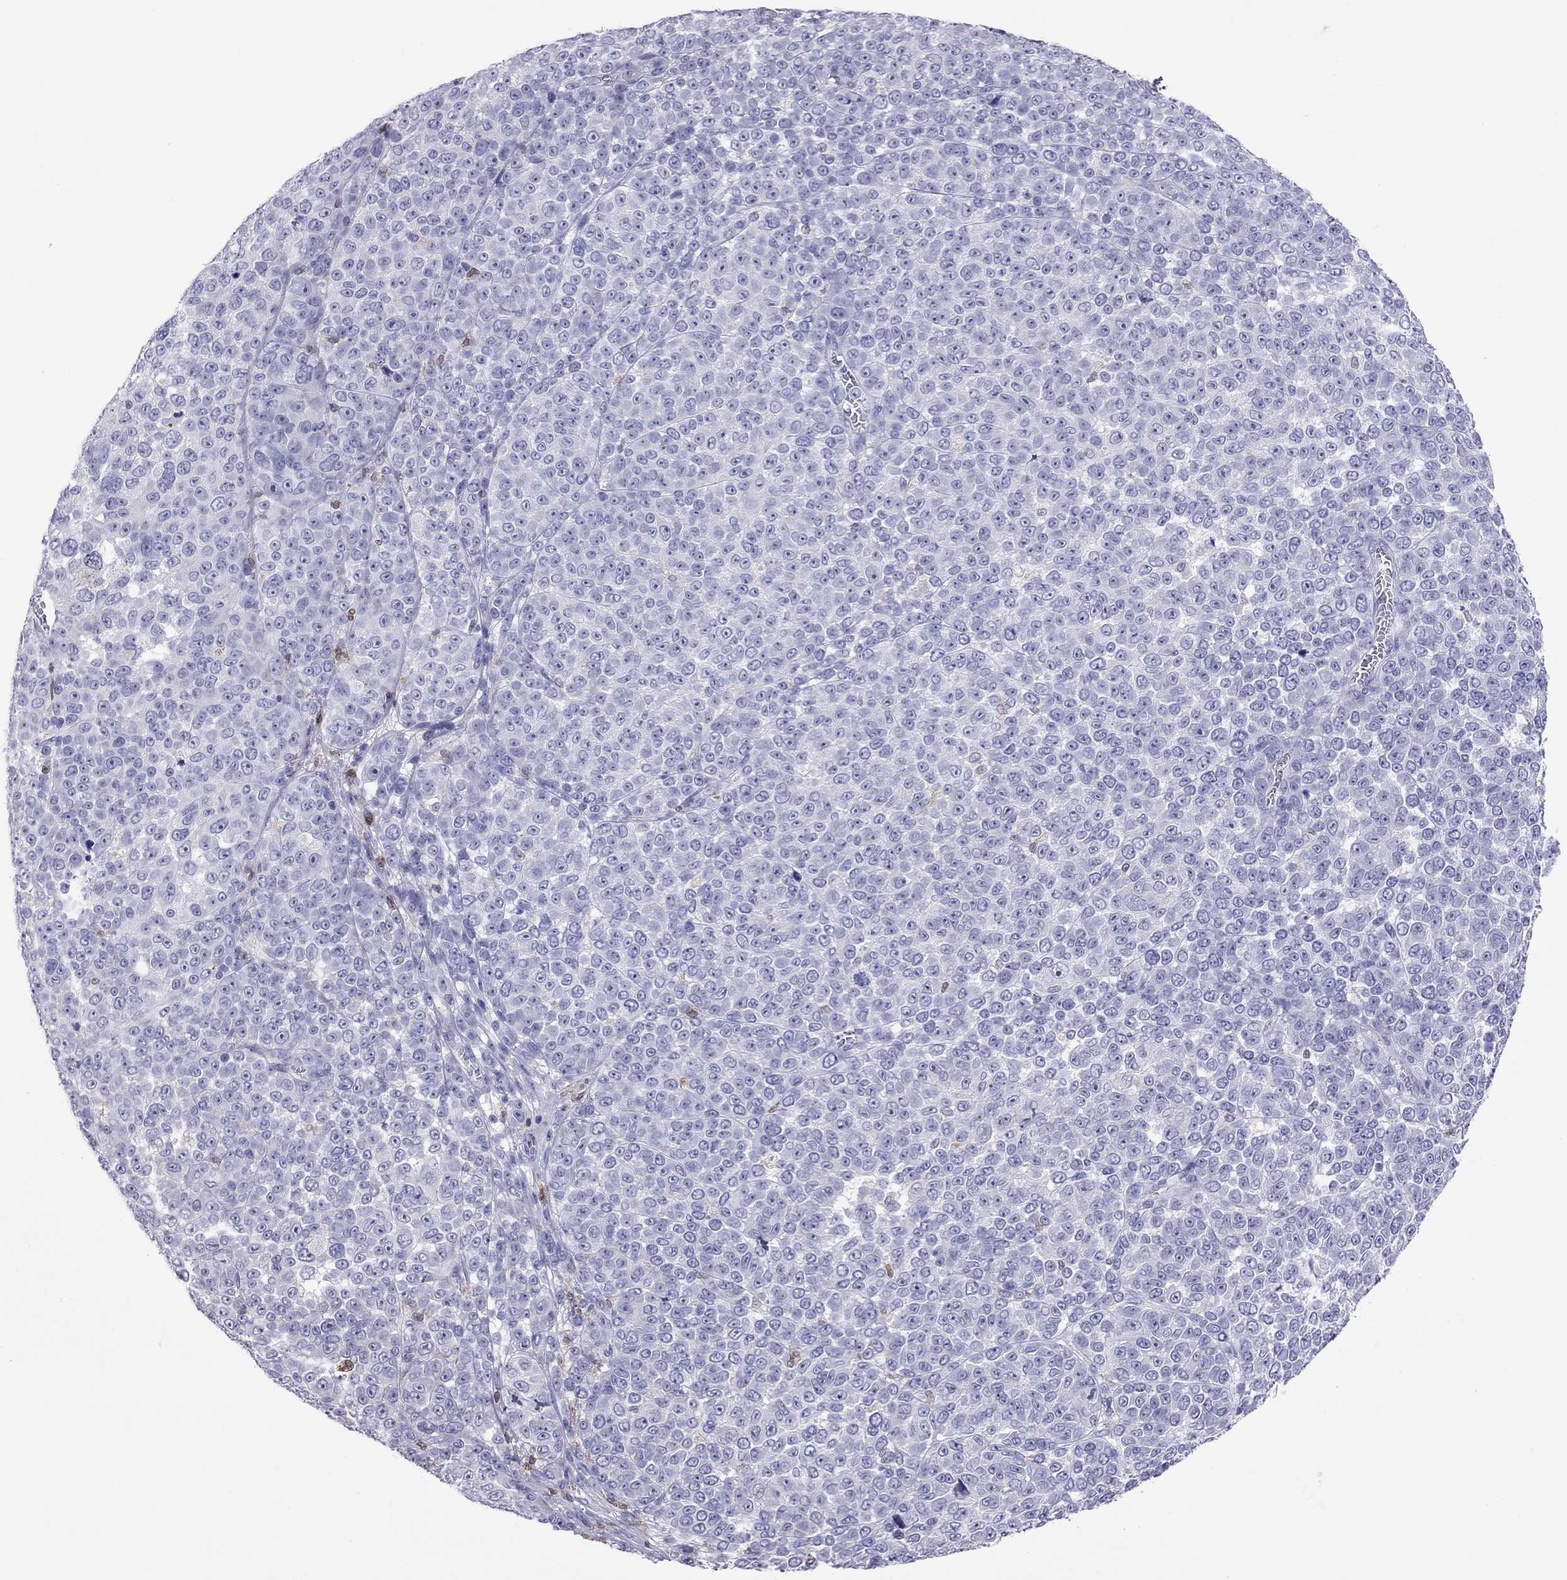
{"staining": {"intensity": "negative", "quantity": "none", "location": "none"}, "tissue": "melanoma", "cell_type": "Tumor cells", "image_type": "cancer", "snomed": [{"axis": "morphology", "description": "Malignant melanoma, NOS"}, {"axis": "topography", "description": "Skin"}], "caption": "Immunohistochemical staining of human malignant melanoma demonstrates no significant staining in tumor cells.", "gene": "ADORA2A", "patient": {"sex": "female", "age": 95}}